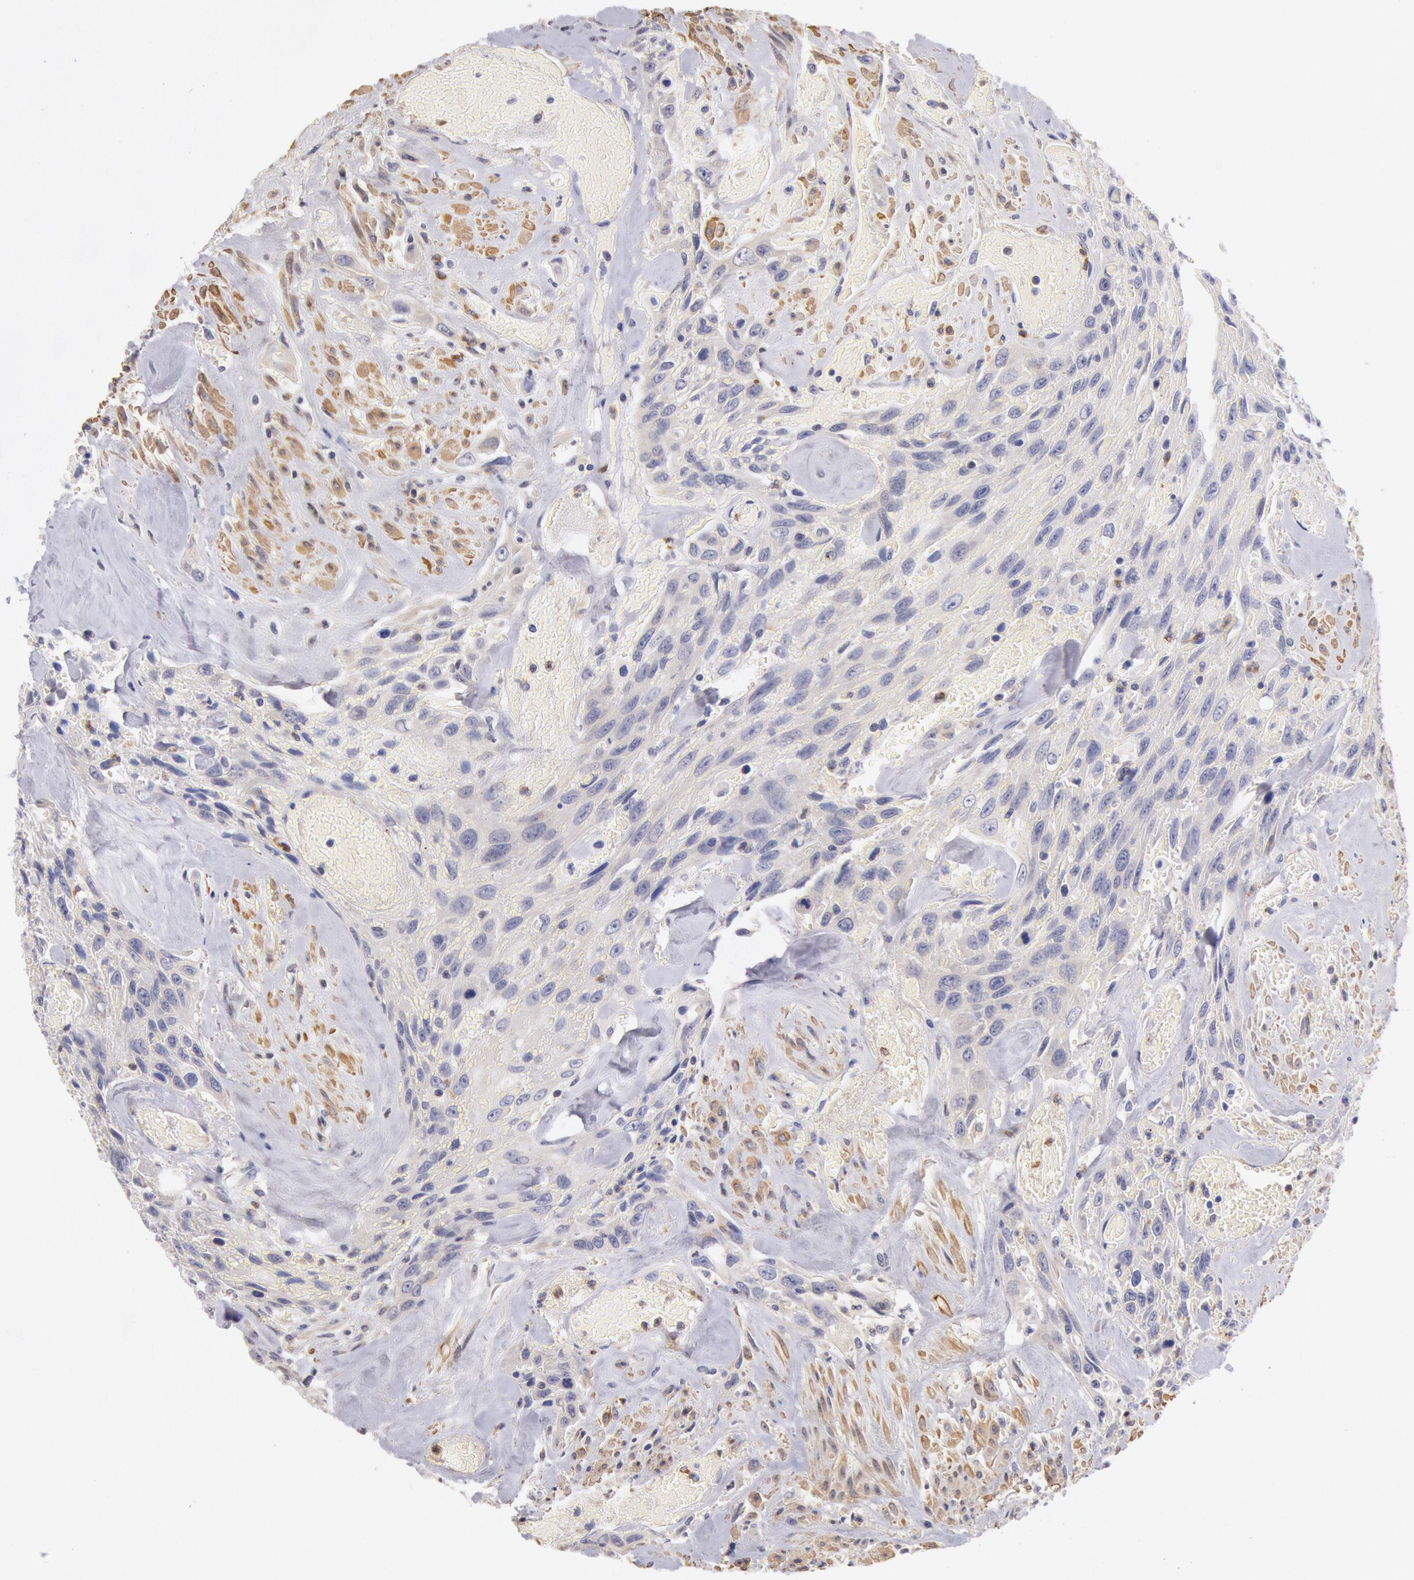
{"staining": {"intensity": "weak", "quantity": "<25%", "location": "cytoplasmic/membranous"}, "tissue": "urothelial cancer", "cell_type": "Tumor cells", "image_type": "cancer", "snomed": [{"axis": "morphology", "description": "Urothelial carcinoma, High grade"}, {"axis": "topography", "description": "Urinary bladder"}], "caption": "The photomicrograph reveals no staining of tumor cells in high-grade urothelial carcinoma.", "gene": "TMED8", "patient": {"sex": "female", "age": 84}}